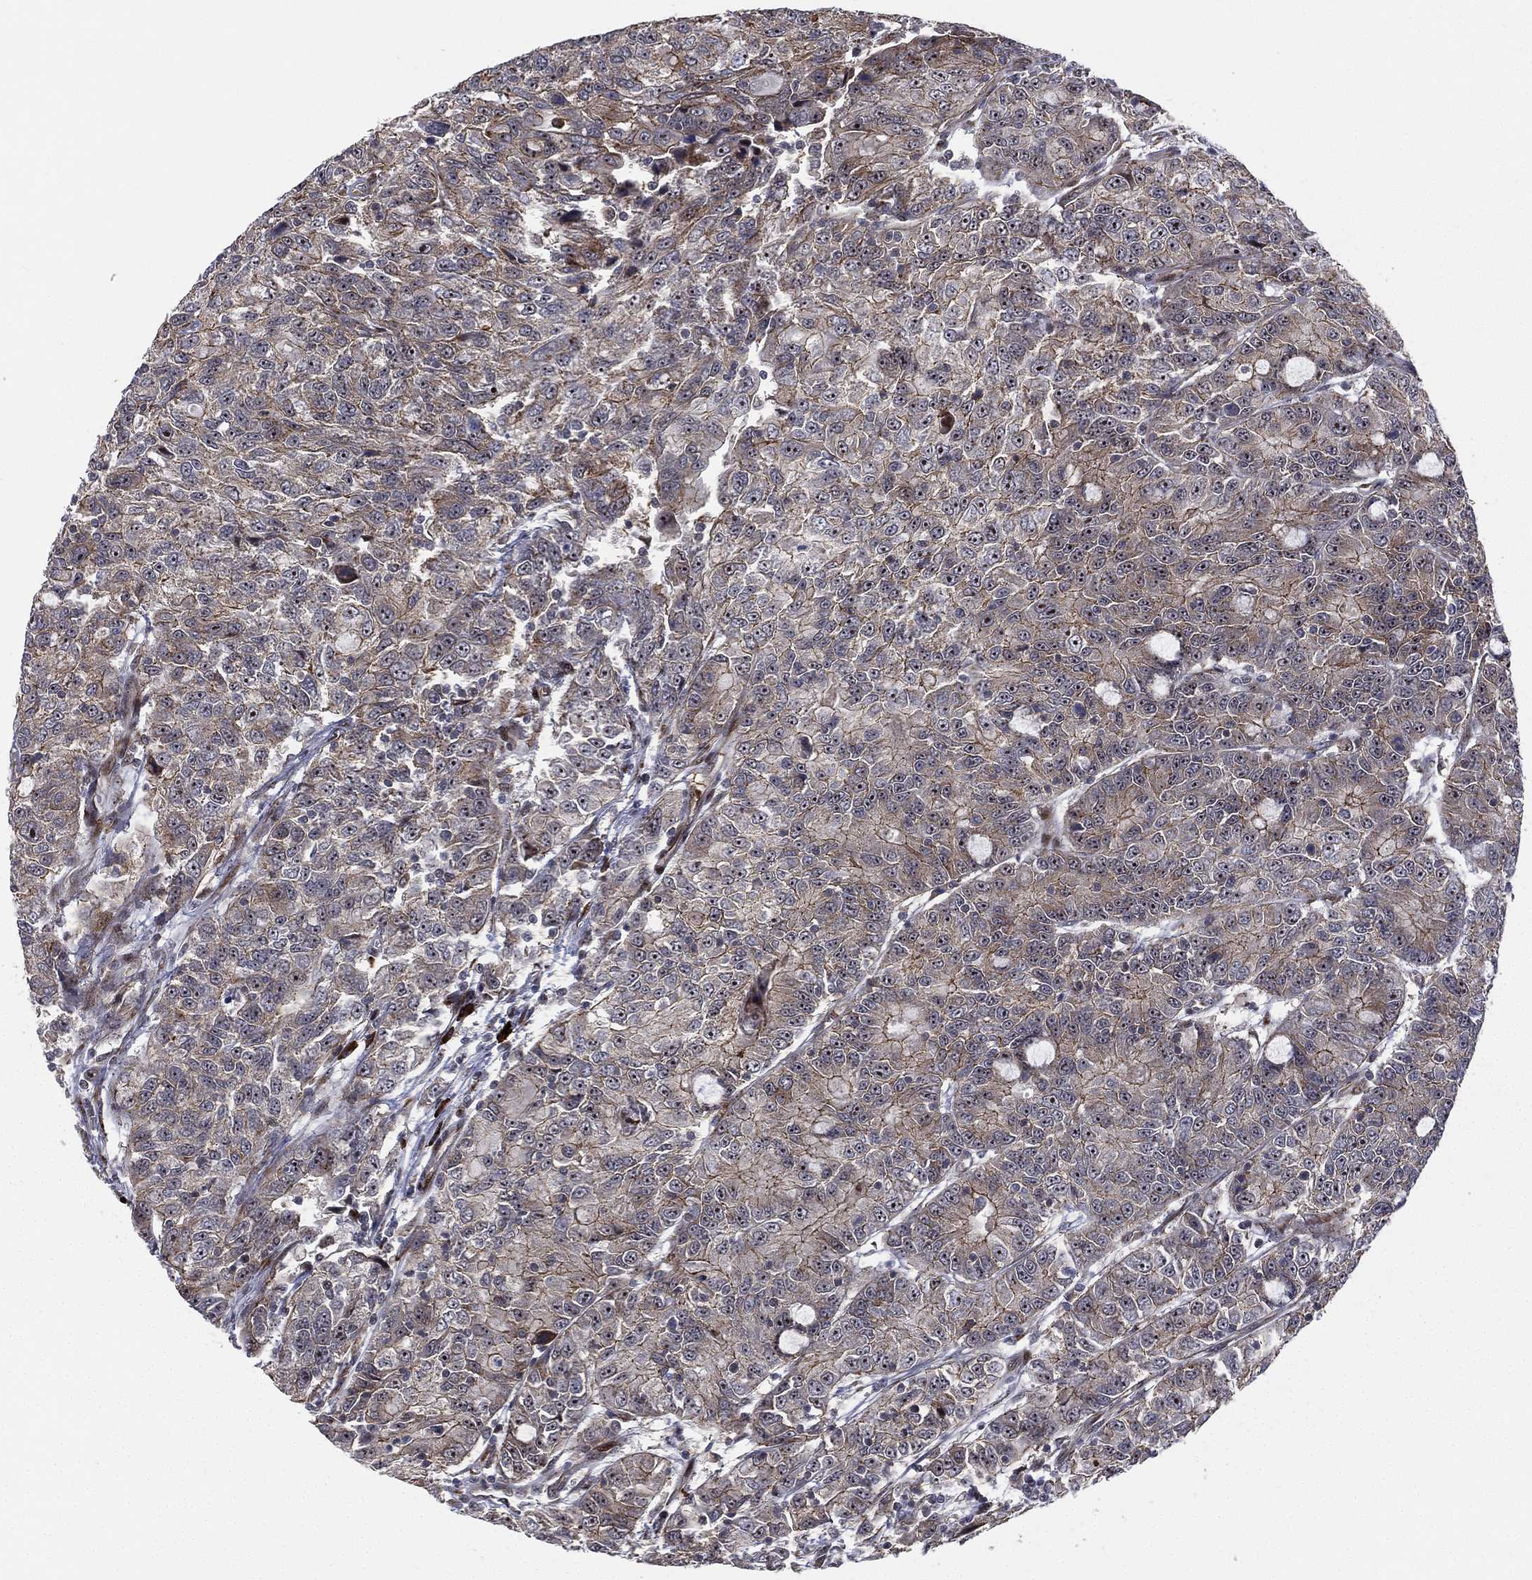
{"staining": {"intensity": "moderate", "quantity": "25%-75%", "location": "cytoplasmic/membranous"}, "tissue": "urothelial cancer", "cell_type": "Tumor cells", "image_type": "cancer", "snomed": [{"axis": "morphology", "description": "Urothelial carcinoma, NOS"}, {"axis": "morphology", "description": "Urothelial carcinoma, High grade"}, {"axis": "topography", "description": "Urinary bladder"}], "caption": "A brown stain shows moderate cytoplasmic/membranous staining of a protein in human transitional cell carcinoma tumor cells. The protein is stained brown, and the nuclei are stained in blue (DAB IHC with brightfield microscopy, high magnification).", "gene": "VHL", "patient": {"sex": "female", "age": 73}}